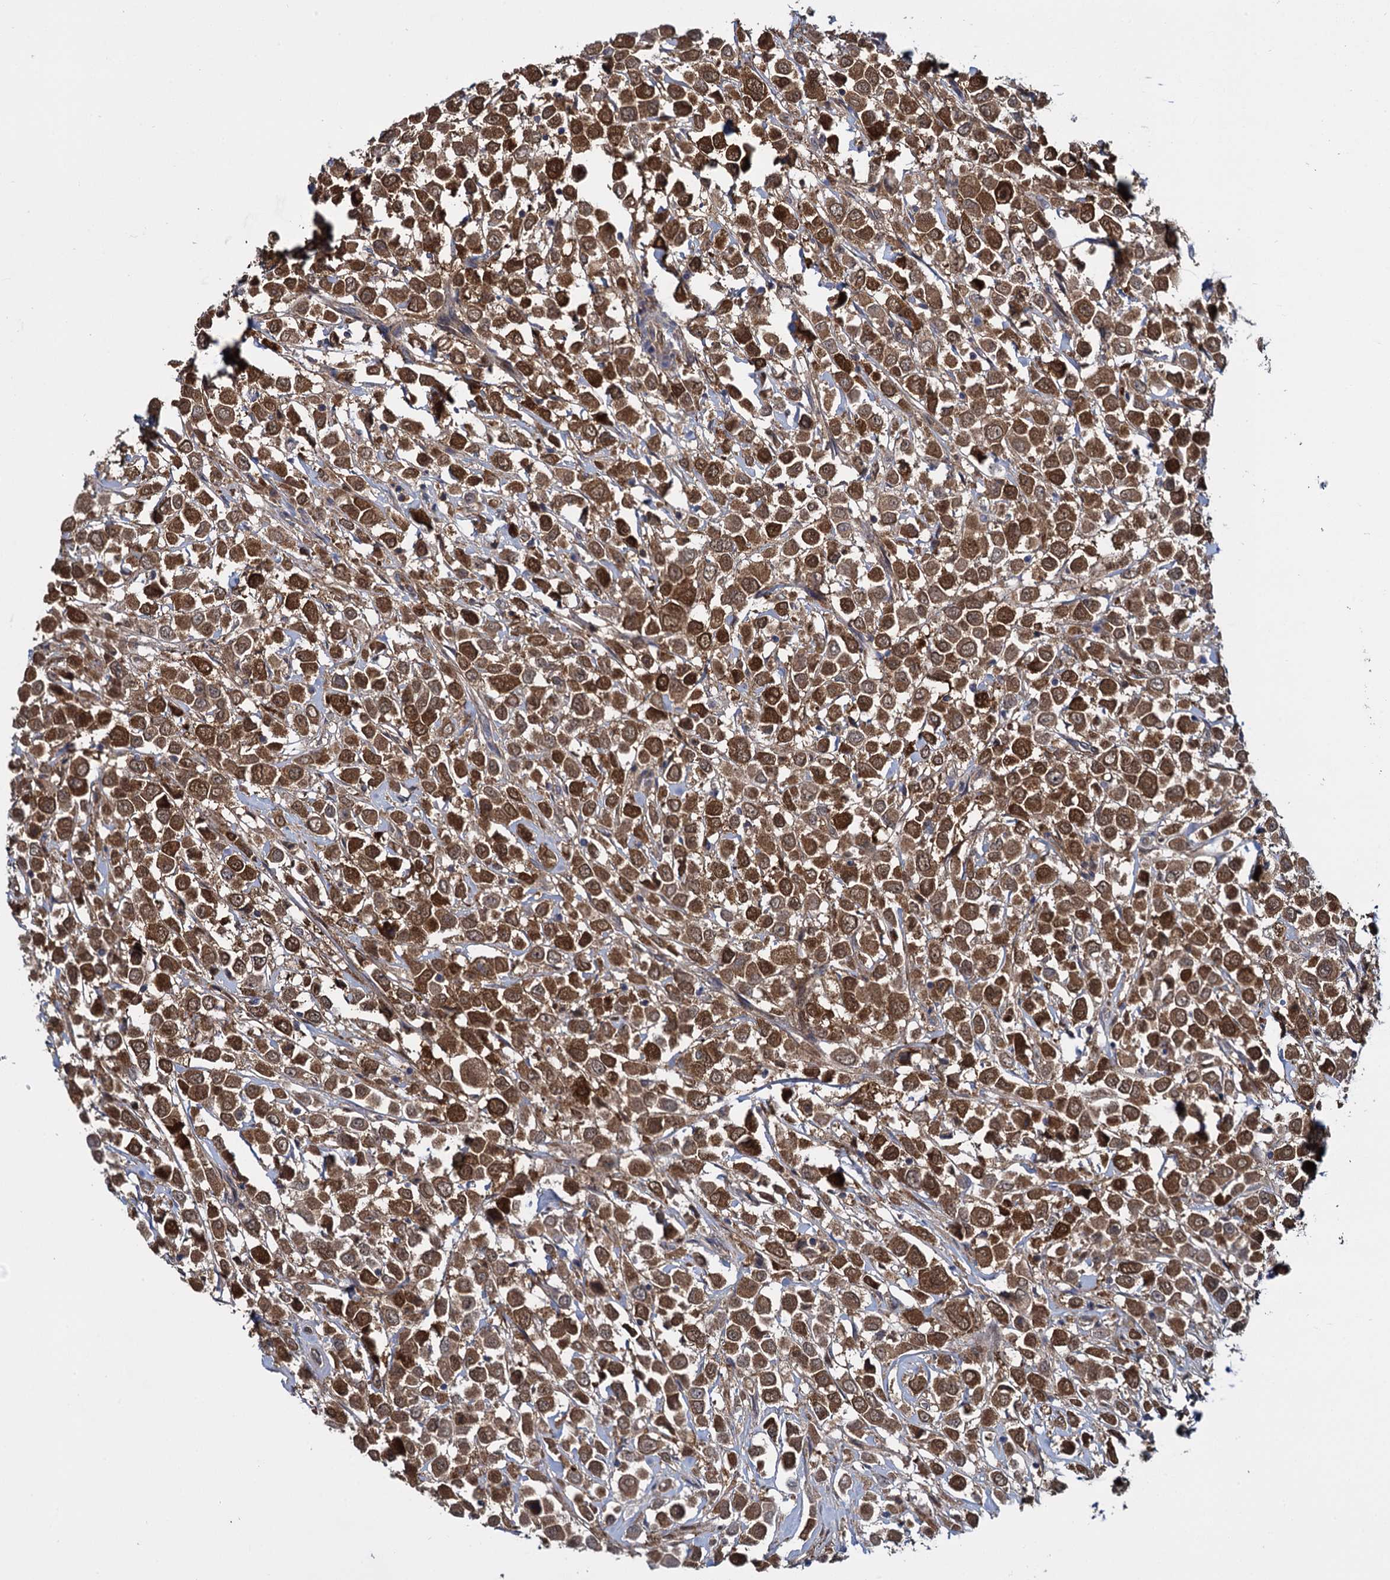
{"staining": {"intensity": "strong", "quantity": ">75%", "location": "cytoplasmic/membranous"}, "tissue": "breast cancer", "cell_type": "Tumor cells", "image_type": "cancer", "snomed": [{"axis": "morphology", "description": "Duct carcinoma"}, {"axis": "topography", "description": "Breast"}], "caption": "Human breast cancer stained with a protein marker displays strong staining in tumor cells.", "gene": "GLO1", "patient": {"sex": "female", "age": 61}}